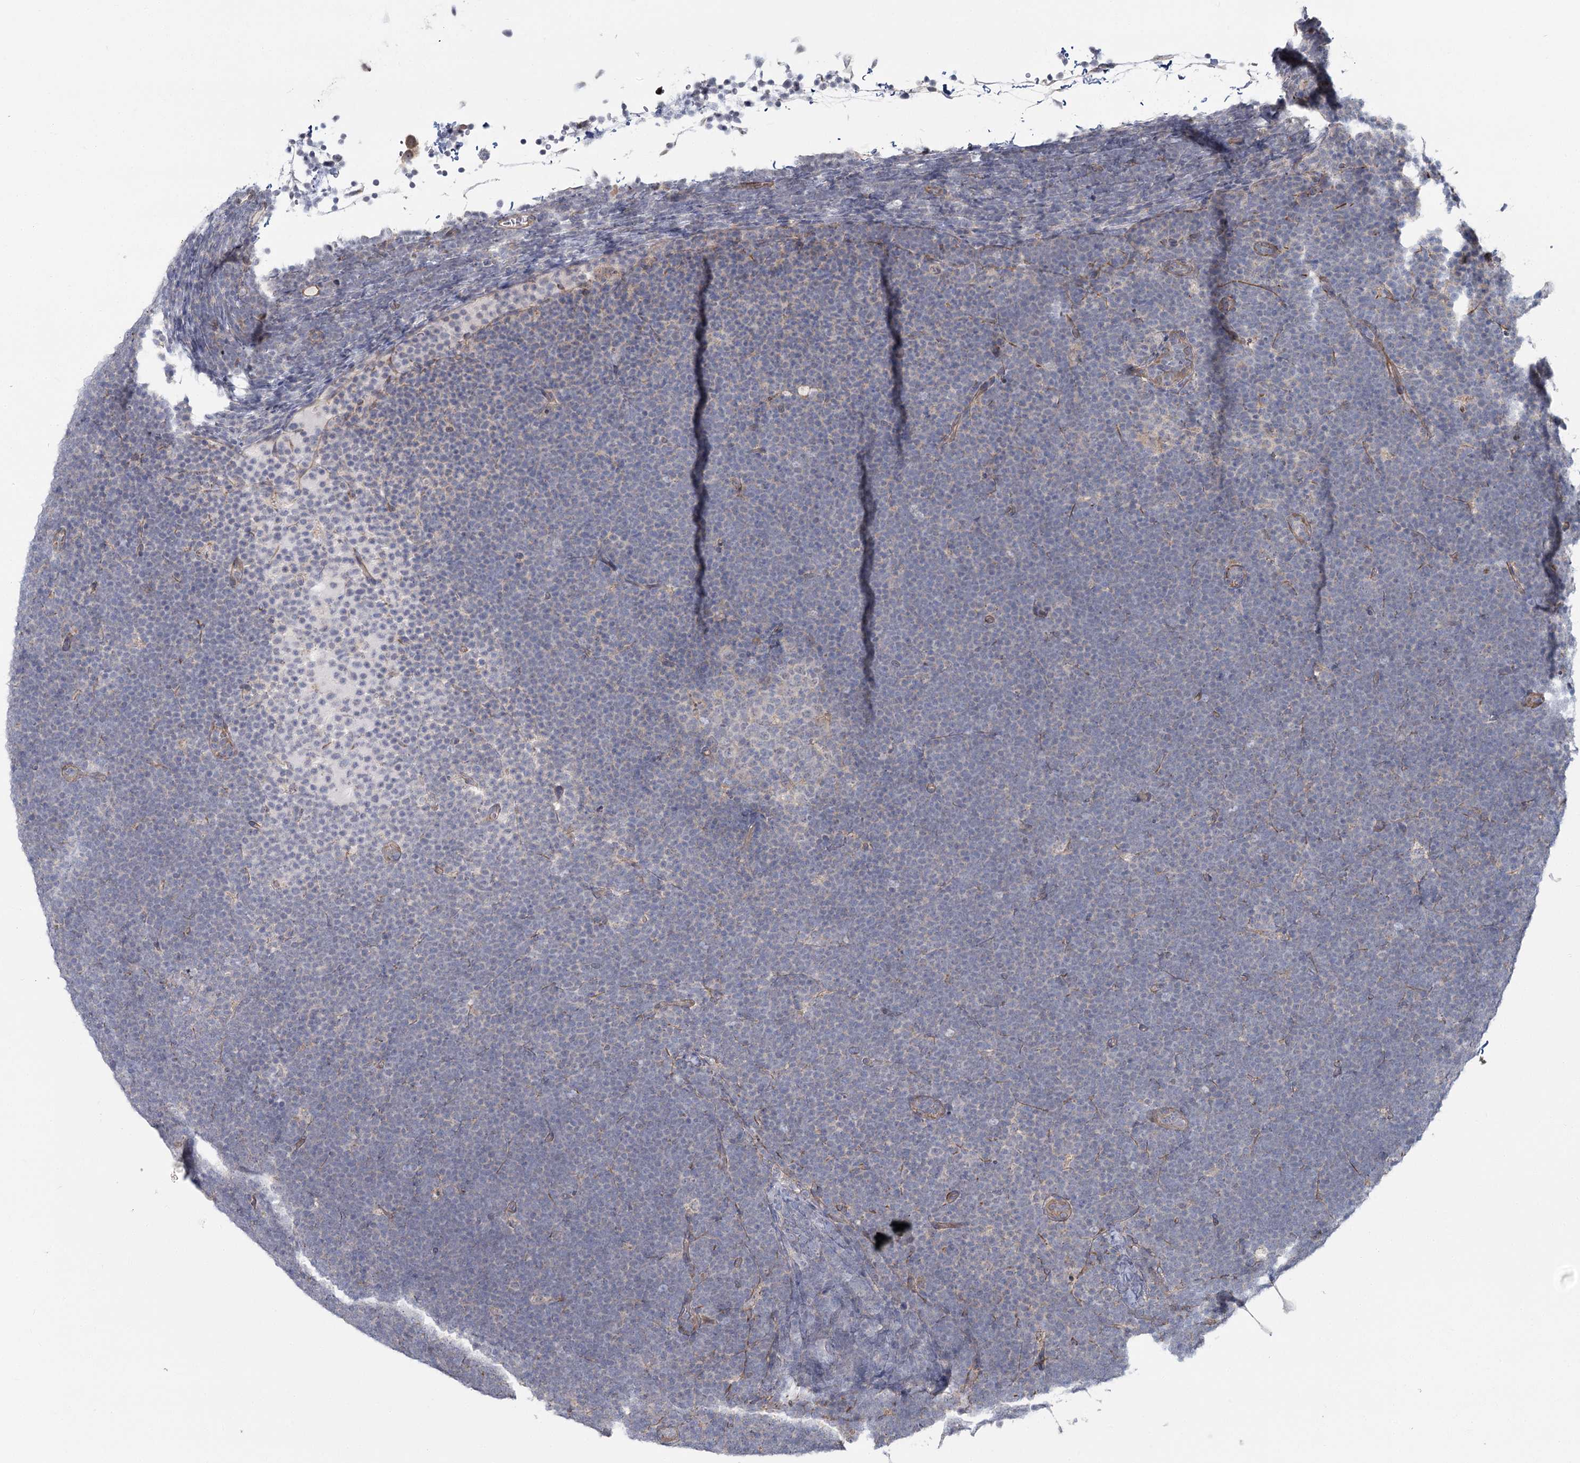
{"staining": {"intensity": "negative", "quantity": "none", "location": "none"}, "tissue": "lymphoma", "cell_type": "Tumor cells", "image_type": "cancer", "snomed": [{"axis": "morphology", "description": "Malignant lymphoma, non-Hodgkin's type, High grade"}, {"axis": "topography", "description": "Lymph node"}], "caption": "Immunohistochemistry (IHC) of lymphoma reveals no staining in tumor cells. Nuclei are stained in blue.", "gene": "TBC1D9B", "patient": {"sex": "male", "age": 13}}